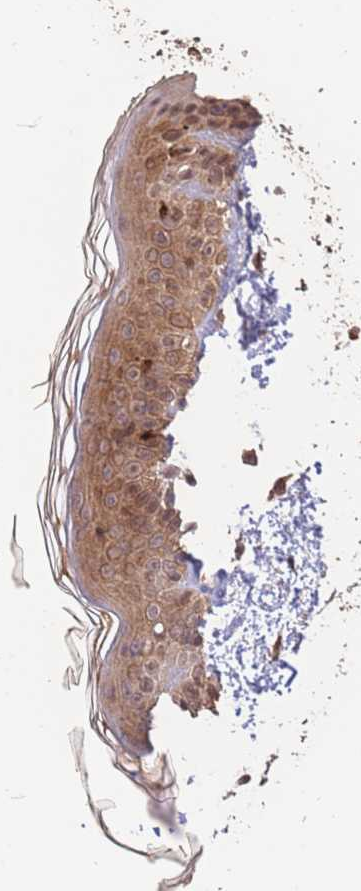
{"staining": {"intensity": "moderate", "quantity": ">75%", "location": "cytoplasmic/membranous"}, "tissue": "skin", "cell_type": "Fibroblasts", "image_type": "normal", "snomed": [{"axis": "morphology", "description": "Normal tissue, NOS"}, {"axis": "topography", "description": "Skin"}], "caption": "DAB immunohistochemical staining of normal skin reveals moderate cytoplasmic/membranous protein positivity in approximately >75% of fibroblasts.", "gene": "RGS14", "patient": {"sex": "male", "age": 66}}